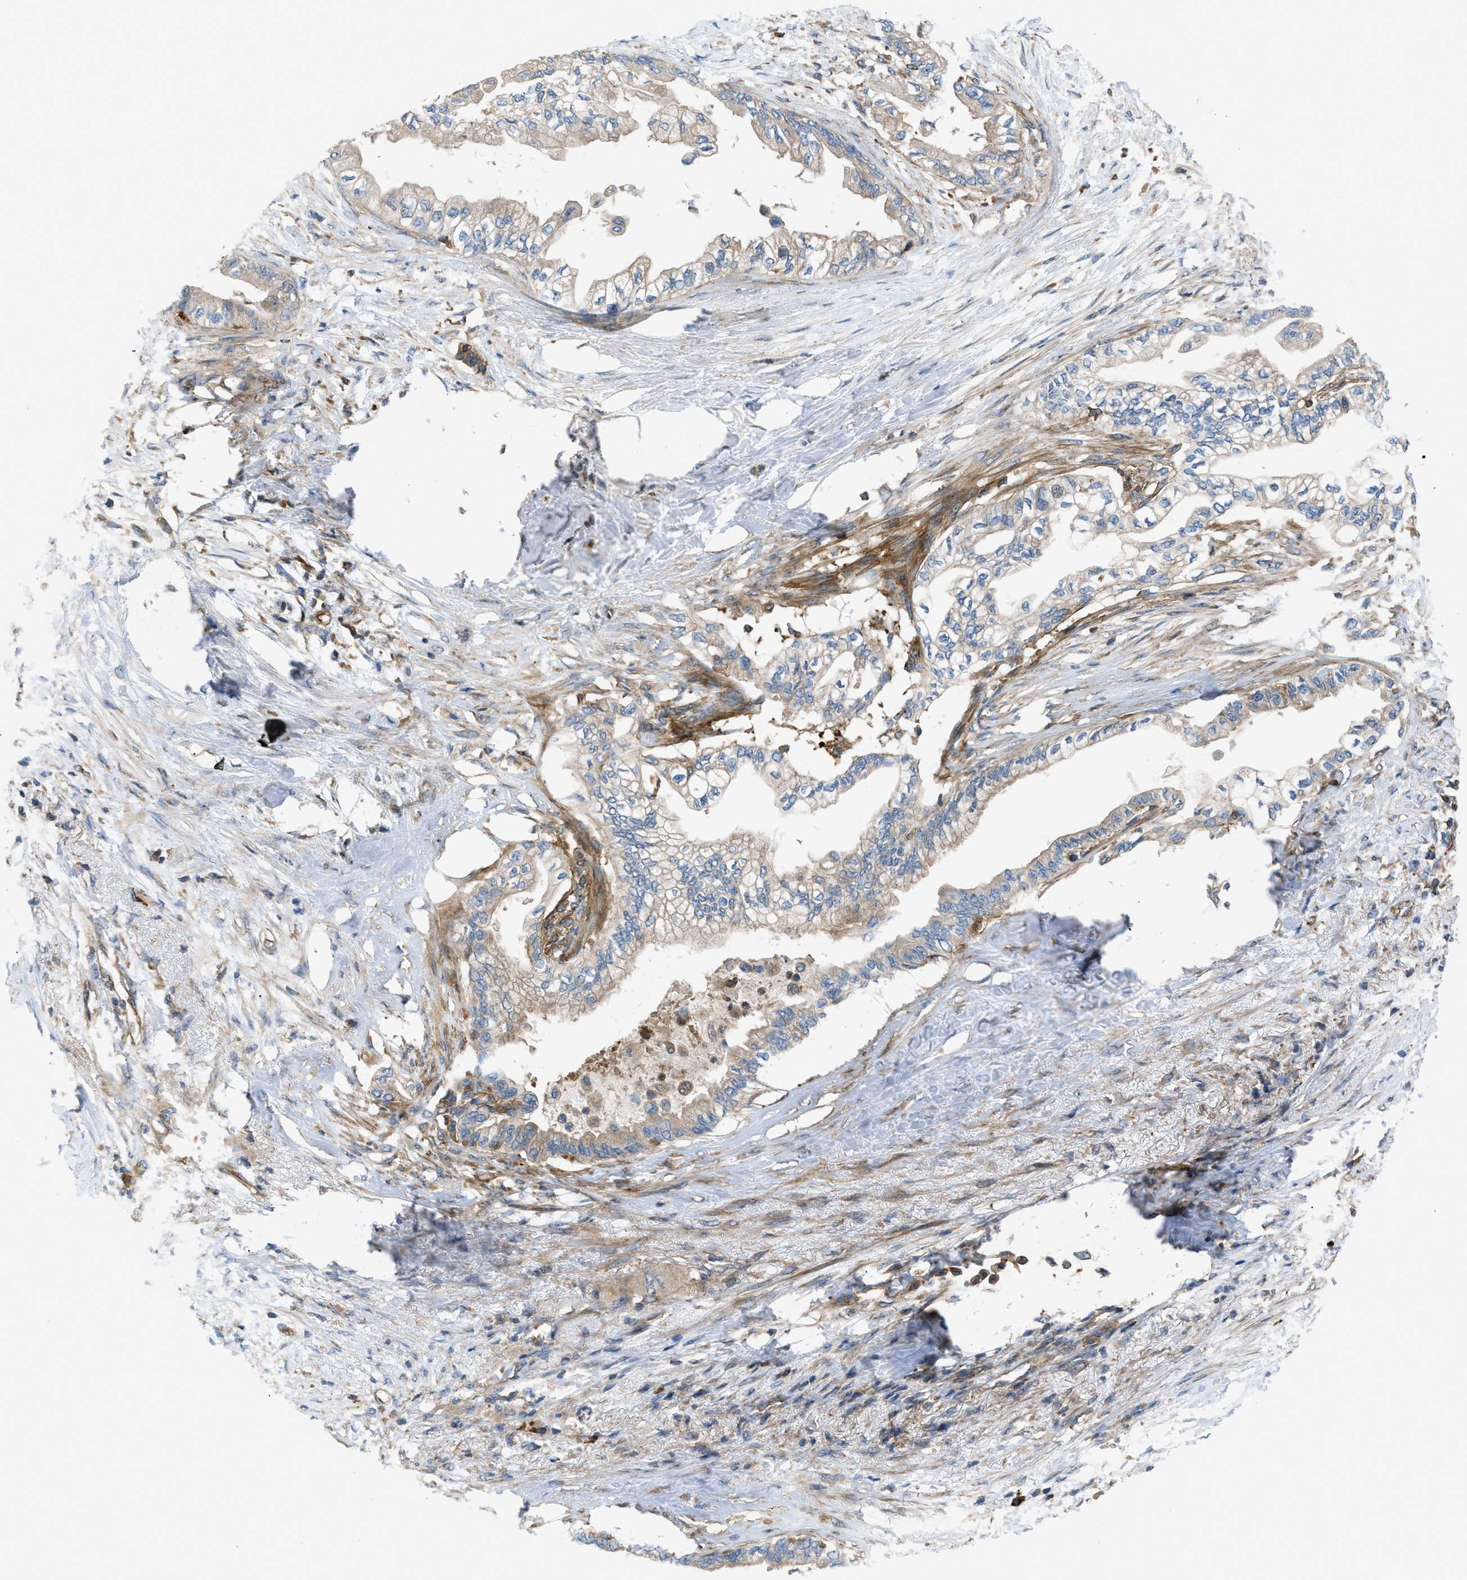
{"staining": {"intensity": "weak", "quantity": "25%-75%", "location": "cytoplasmic/membranous"}, "tissue": "pancreatic cancer", "cell_type": "Tumor cells", "image_type": "cancer", "snomed": [{"axis": "morphology", "description": "Normal tissue, NOS"}, {"axis": "morphology", "description": "Adenocarcinoma, NOS"}, {"axis": "topography", "description": "Pancreas"}, {"axis": "topography", "description": "Duodenum"}], "caption": "IHC micrograph of neoplastic tissue: human pancreatic cancer stained using immunohistochemistry reveals low levels of weak protein expression localized specifically in the cytoplasmic/membranous of tumor cells, appearing as a cytoplasmic/membranous brown color.", "gene": "ATP2A3", "patient": {"sex": "female", "age": 60}}